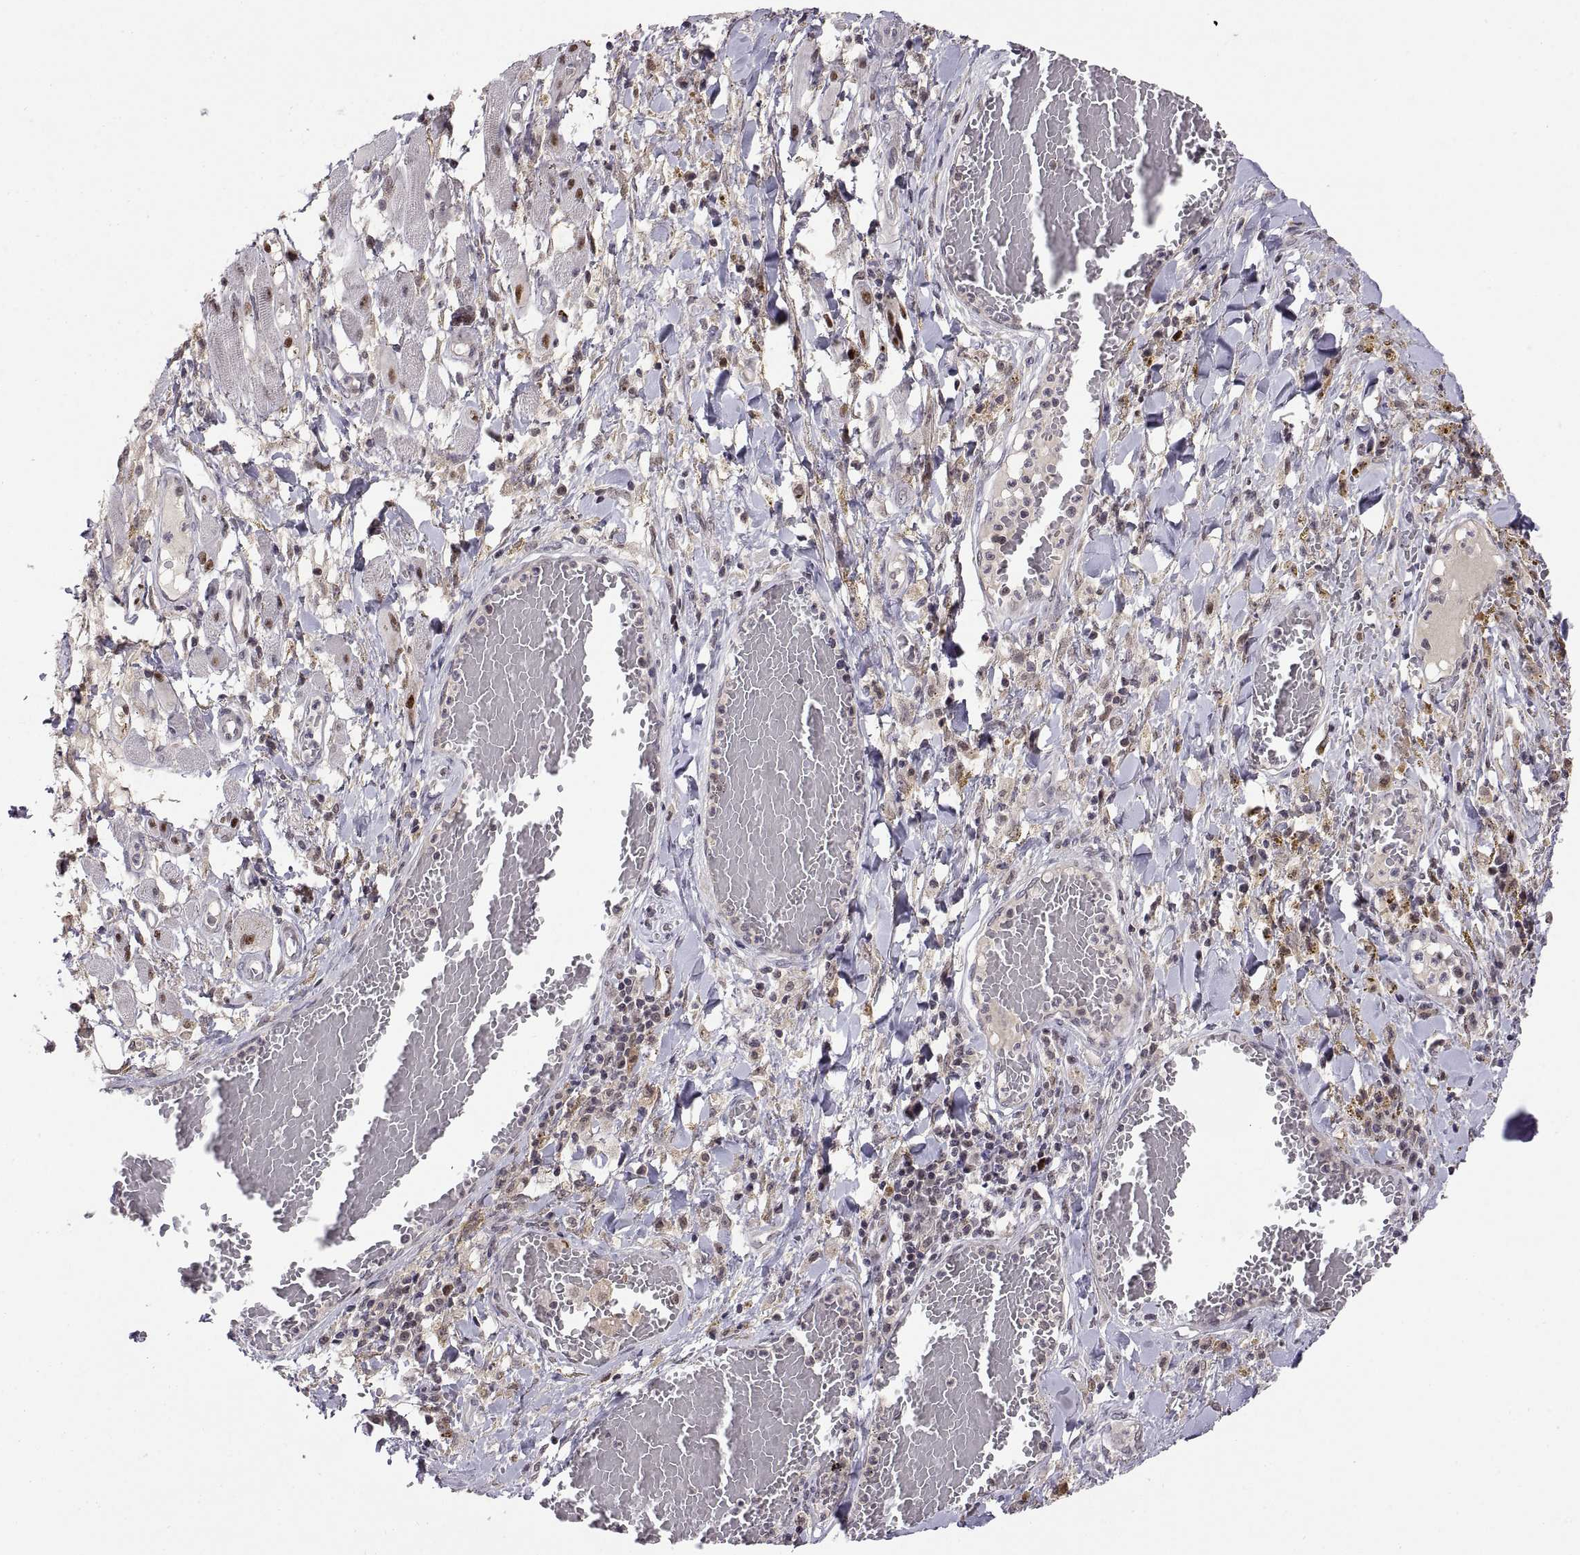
{"staining": {"intensity": "negative", "quantity": "none", "location": "none"}, "tissue": "melanoma", "cell_type": "Tumor cells", "image_type": "cancer", "snomed": [{"axis": "morphology", "description": "Malignant melanoma, NOS"}, {"axis": "topography", "description": "Skin"}], "caption": "IHC micrograph of neoplastic tissue: human melanoma stained with DAB shows no significant protein staining in tumor cells.", "gene": "CHFR", "patient": {"sex": "female", "age": 91}}